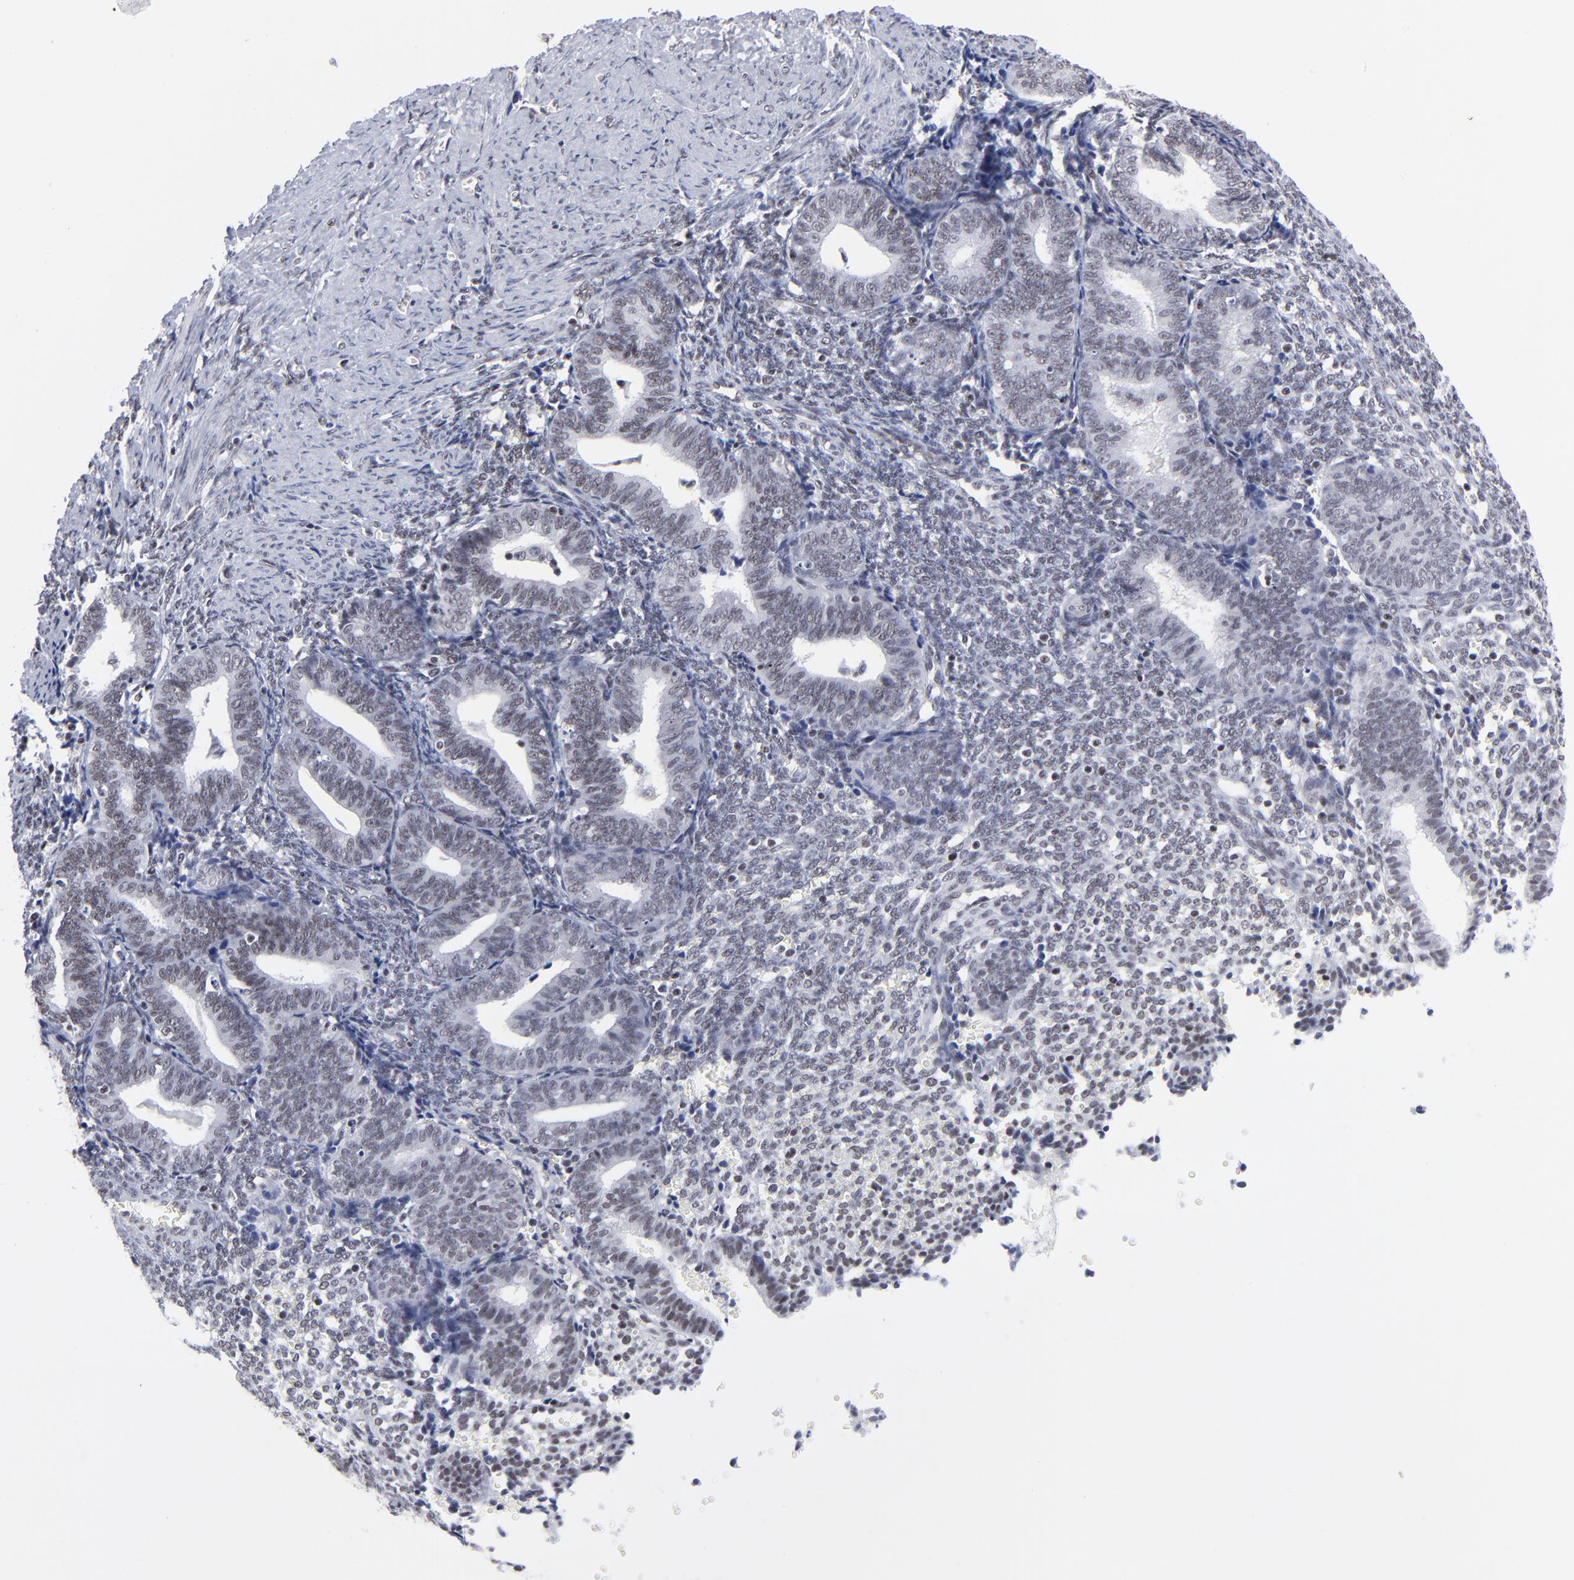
{"staining": {"intensity": "weak", "quantity": "<25%", "location": "nuclear"}, "tissue": "endometrium", "cell_type": "Cells in endometrial stroma", "image_type": "normal", "snomed": [{"axis": "morphology", "description": "Normal tissue, NOS"}, {"axis": "topography", "description": "Endometrium"}], "caption": "Cells in endometrial stroma show no significant staining in benign endometrium. (Brightfield microscopy of DAB (3,3'-diaminobenzidine) IHC at high magnification).", "gene": "SP2", "patient": {"sex": "female", "age": 61}}